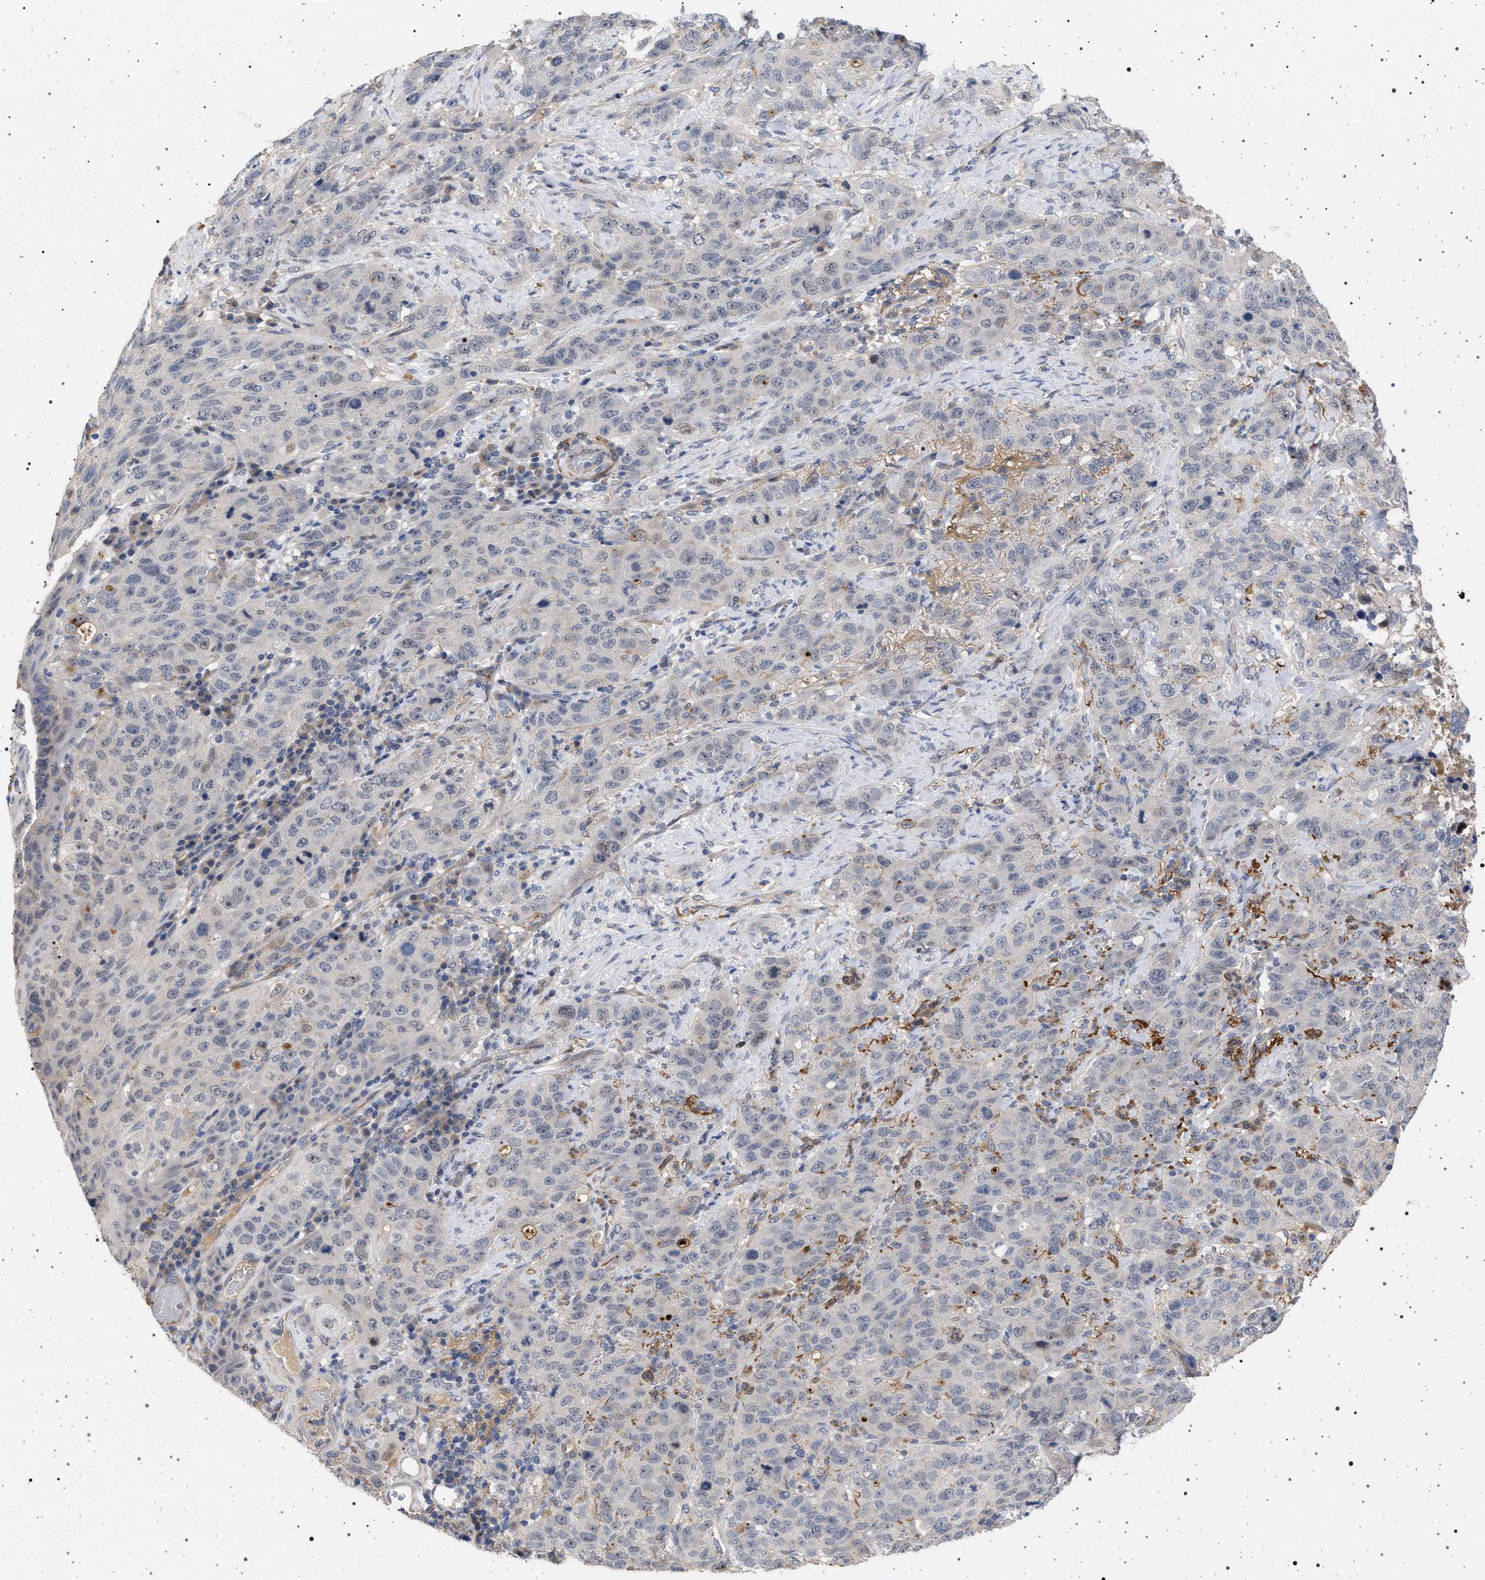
{"staining": {"intensity": "negative", "quantity": "none", "location": "none"}, "tissue": "stomach cancer", "cell_type": "Tumor cells", "image_type": "cancer", "snomed": [{"axis": "morphology", "description": "Adenocarcinoma, NOS"}, {"axis": "topography", "description": "Stomach"}], "caption": "Tumor cells are negative for brown protein staining in adenocarcinoma (stomach). (DAB (3,3'-diaminobenzidine) IHC visualized using brightfield microscopy, high magnification).", "gene": "RBM48", "patient": {"sex": "male", "age": 48}}